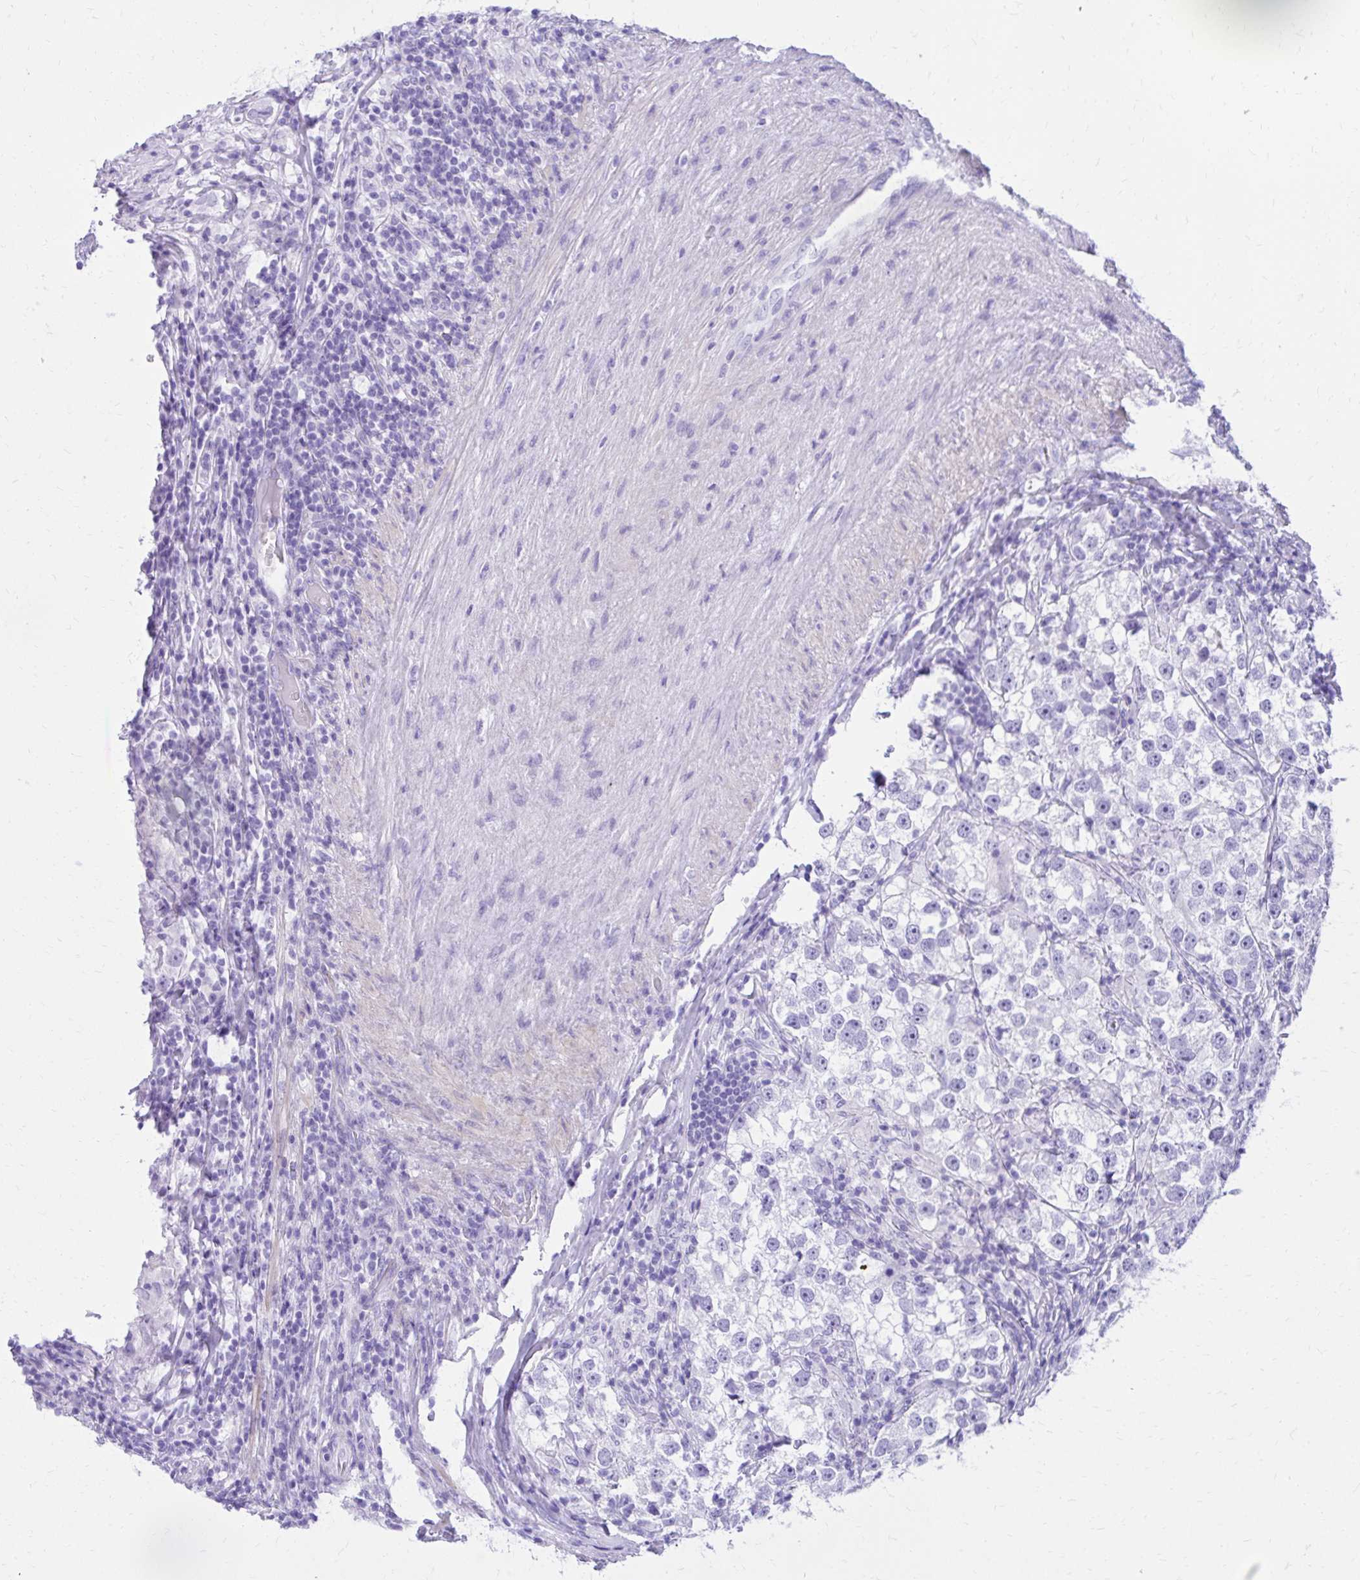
{"staining": {"intensity": "negative", "quantity": "none", "location": "none"}, "tissue": "testis cancer", "cell_type": "Tumor cells", "image_type": "cancer", "snomed": [{"axis": "morphology", "description": "Seminoma, NOS"}, {"axis": "topography", "description": "Testis"}], "caption": "Testis cancer was stained to show a protein in brown. There is no significant positivity in tumor cells.", "gene": "PELI3", "patient": {"sex": "male", "age": 46}}